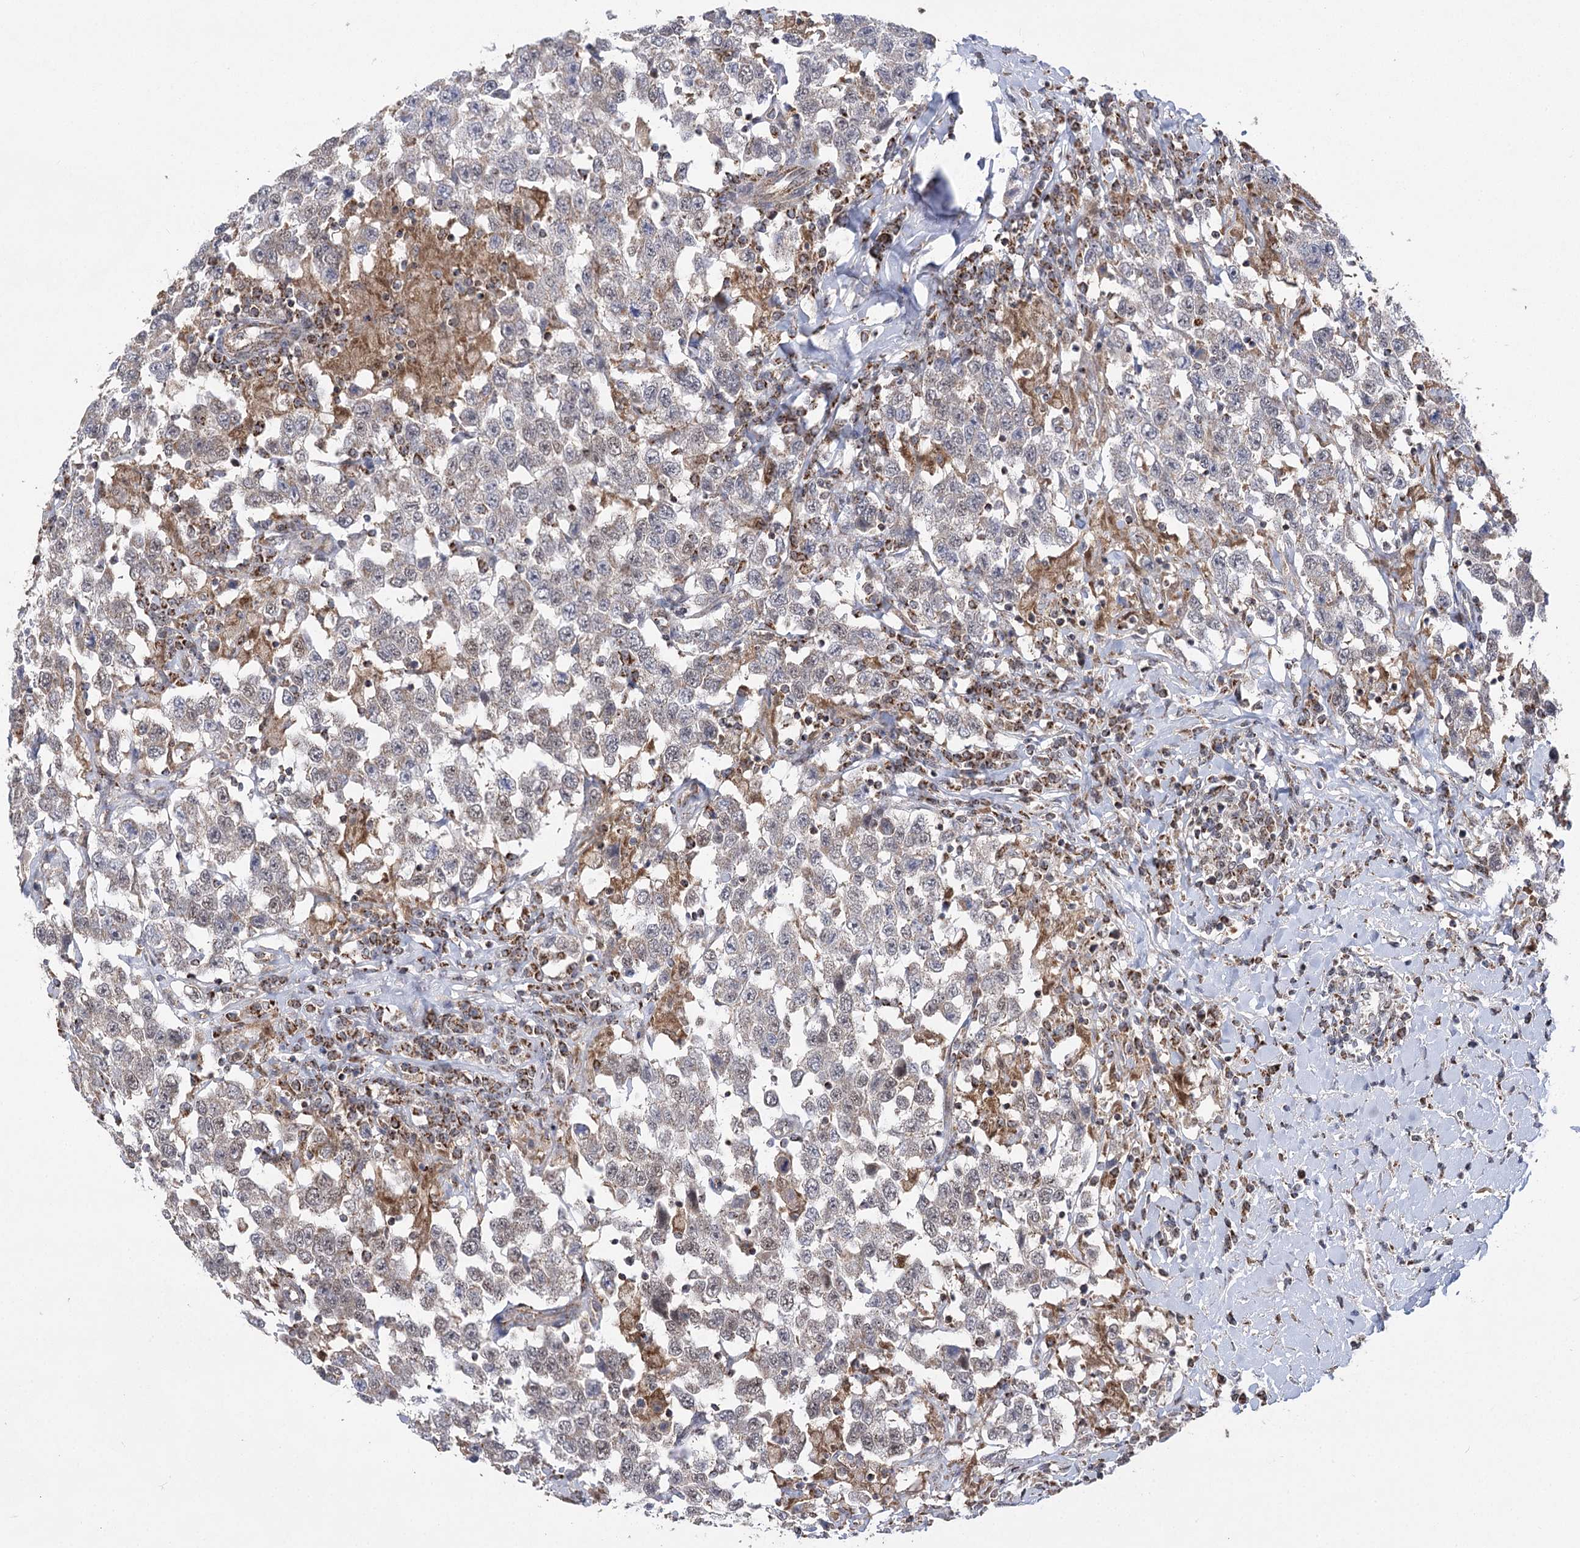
{"staining": {"intensity": "weak", "quantity": "<25%", "location": "nuclear"}, "tissue": "testis cancer", "cell_type": "Tumor cells", "image_type": "cancer", "snomed": [{"axis": "morphology", "description": "Seminoma, NOS"}, {"axis": "topography", "description": "Testis"}], "caption": "A high-resolution photomicrograph shows immunohistochemistry (IHC) staining of testis cancer (seminoma), which displays no significant positivity in tumor cells.", "gene": "SLC4A1AP", "patient": {"sex": "male", "age": 41}}